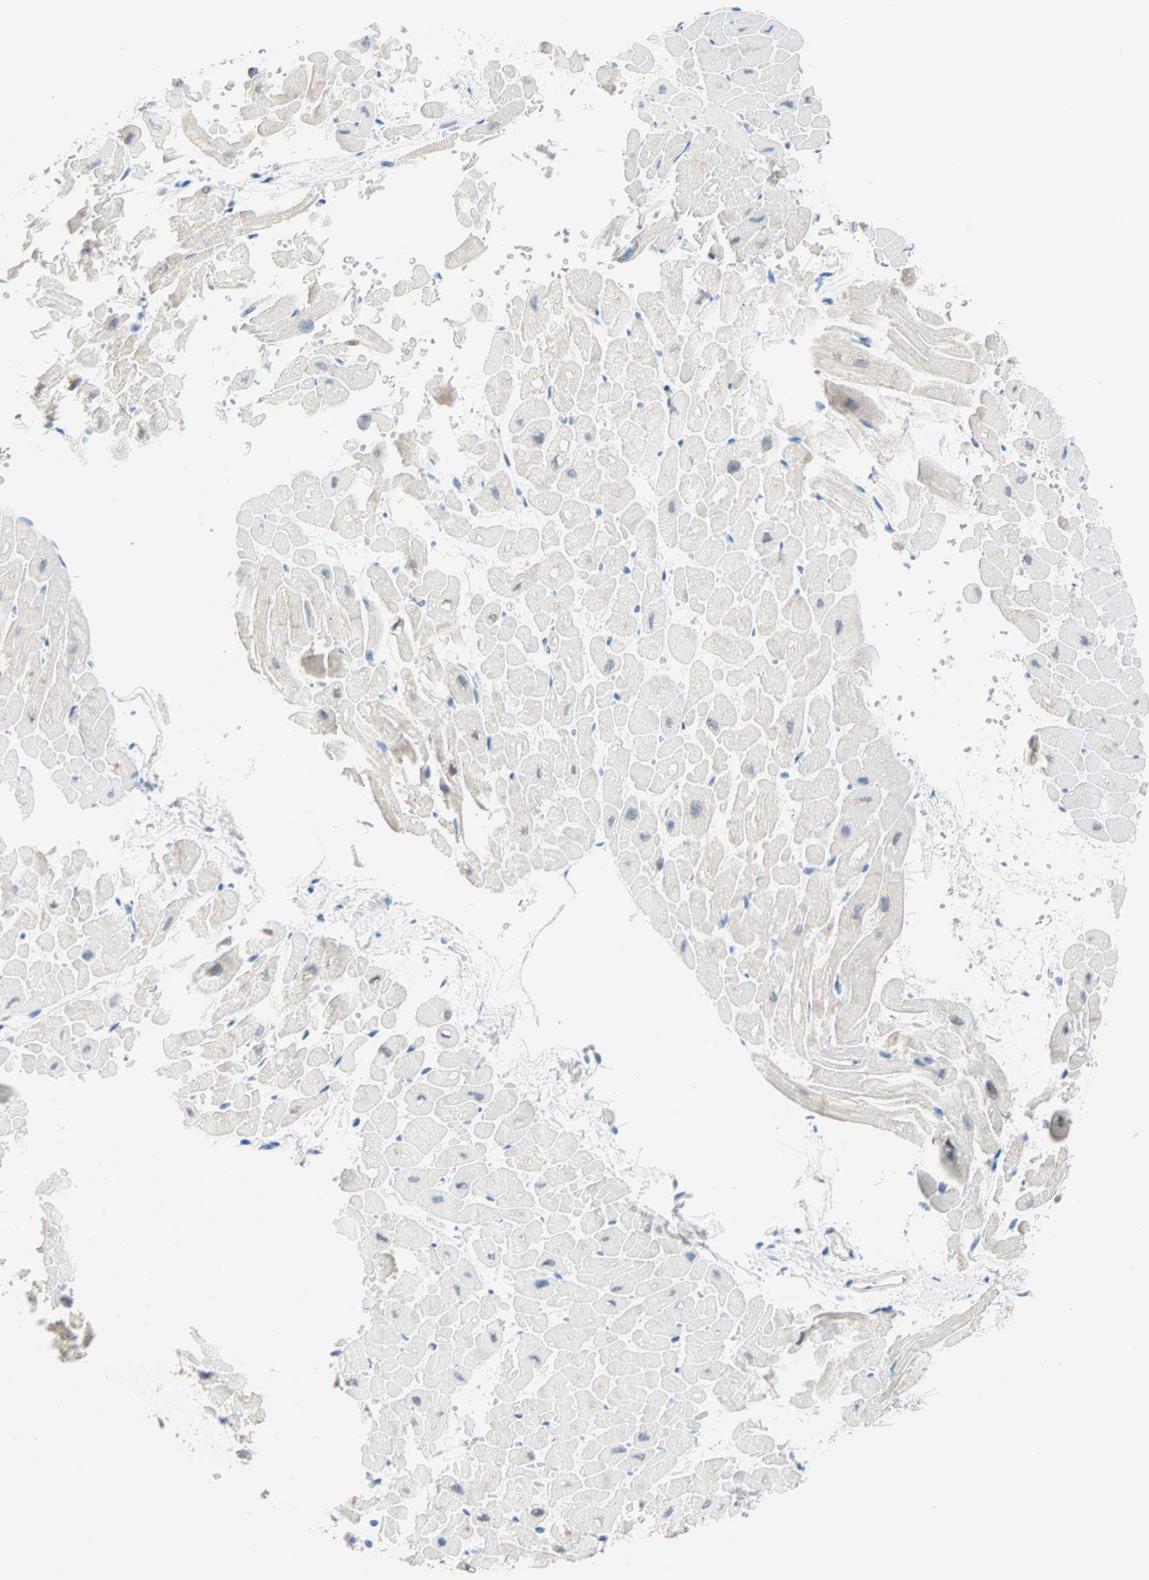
{"staining": {"intensity": "negative", "quantity": "none", "location": "none"}, "tissue": "heart muscle", "cell_type": "Cardiomyocytes", "image_type": "normal", "snomed": [{"axis": "morphology", "description": "Normal tissue, NOS"}, {"axis": "topography", "description": "Heart"}], "caption": "The immunohistochemistry photomicrograph has no significant staining in cardiomyocytes of heart muscle. (DAB (3,3'-diaminobenzidine) immunohistochemistry (IHC), high magnification).", "gene": "TMEM163", "patient": {"sex": "male", "age": 45}}